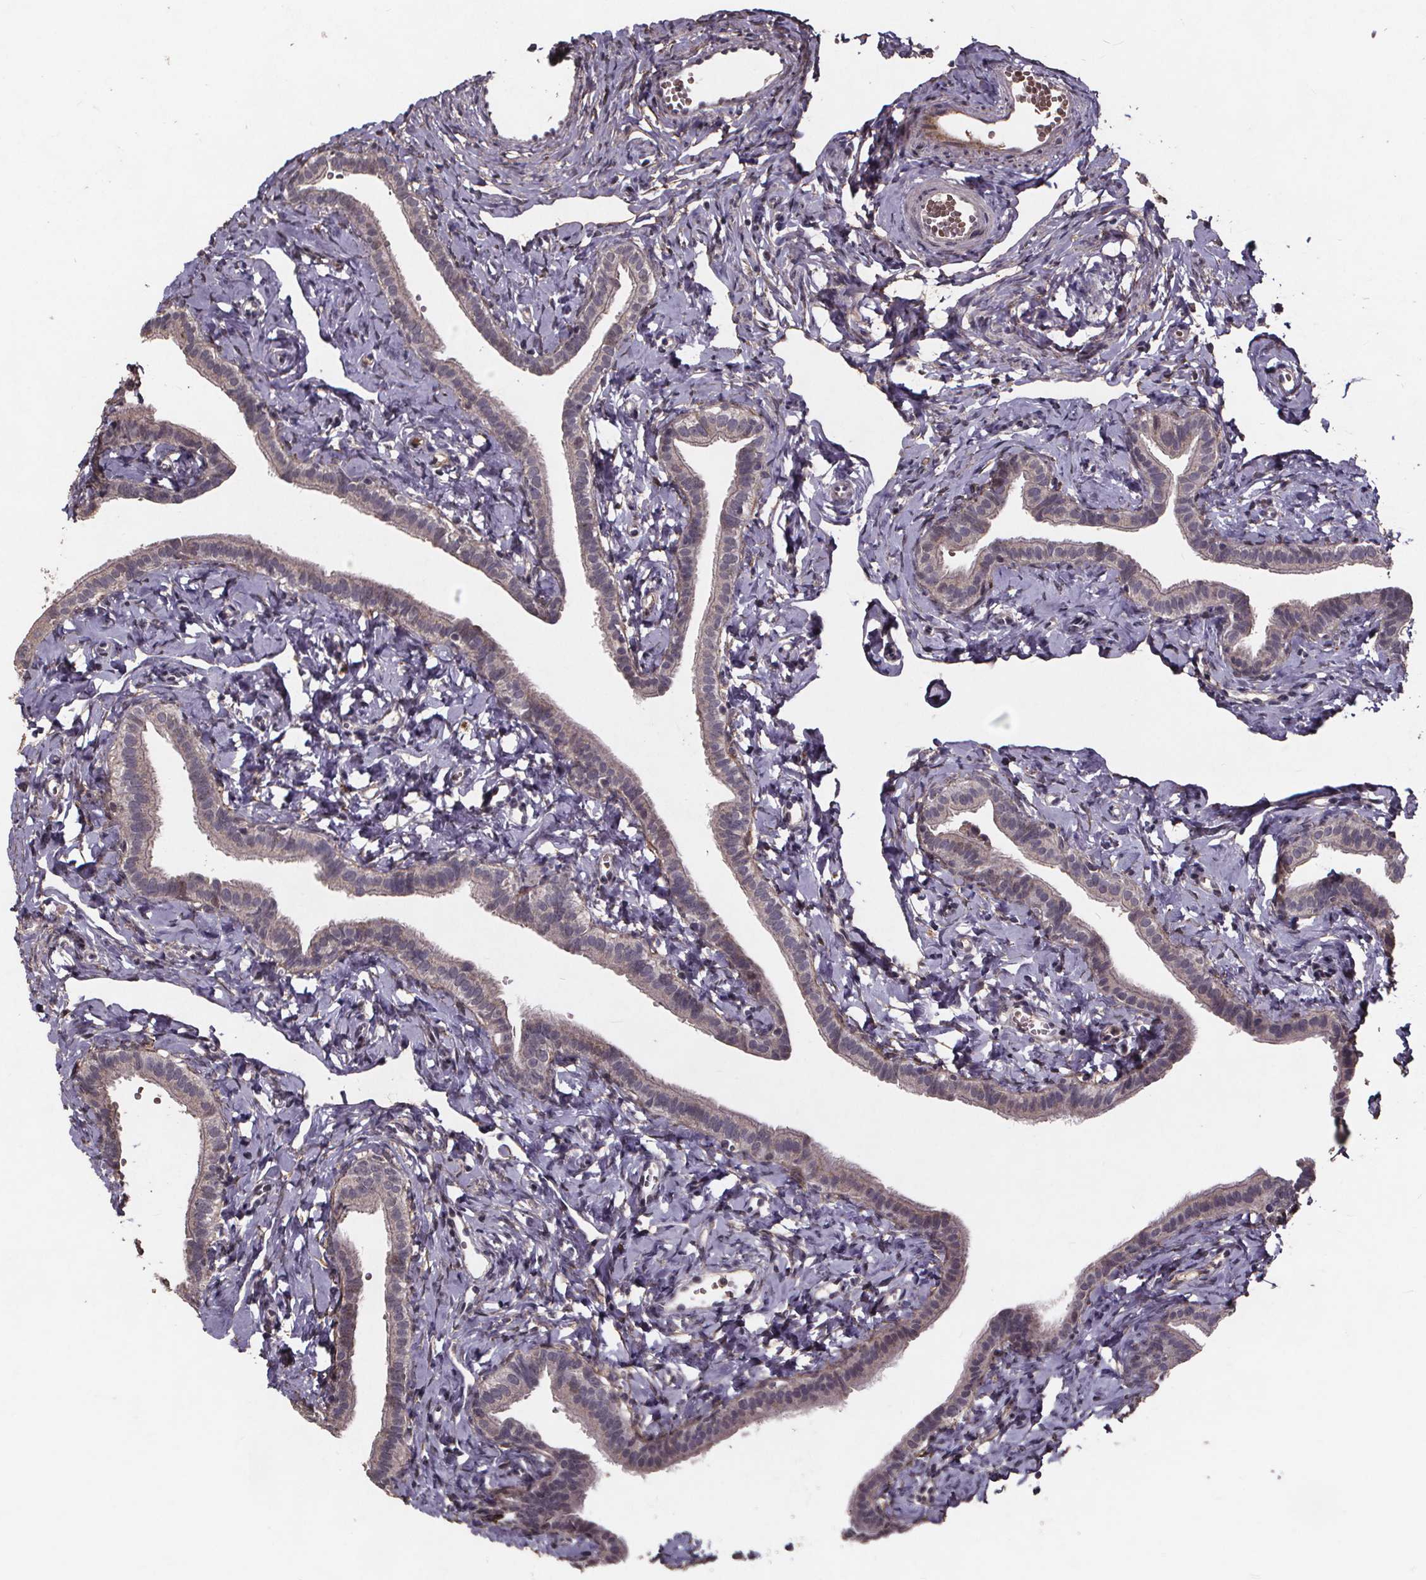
{"staining": {"intensity": "negative", "quantity": "none", "location": "none"}, "tissue": "fallopian tube", "cell_type": "Glandular cells", "image_type": "normal", "snomed": [{"axis": "morphology", "description": "Normal tissue, NOS"}, {"axis": "topography", "description": "Fallopian tube"}], "caption": "DAB (3,3'-diaminobenzidine) immunohistochemical staining of unremarkable fallopian tube reveals no significant positivity in glandular cells.", "gene": "GPX3", "patient": {"sex": "female", "age": 41}}